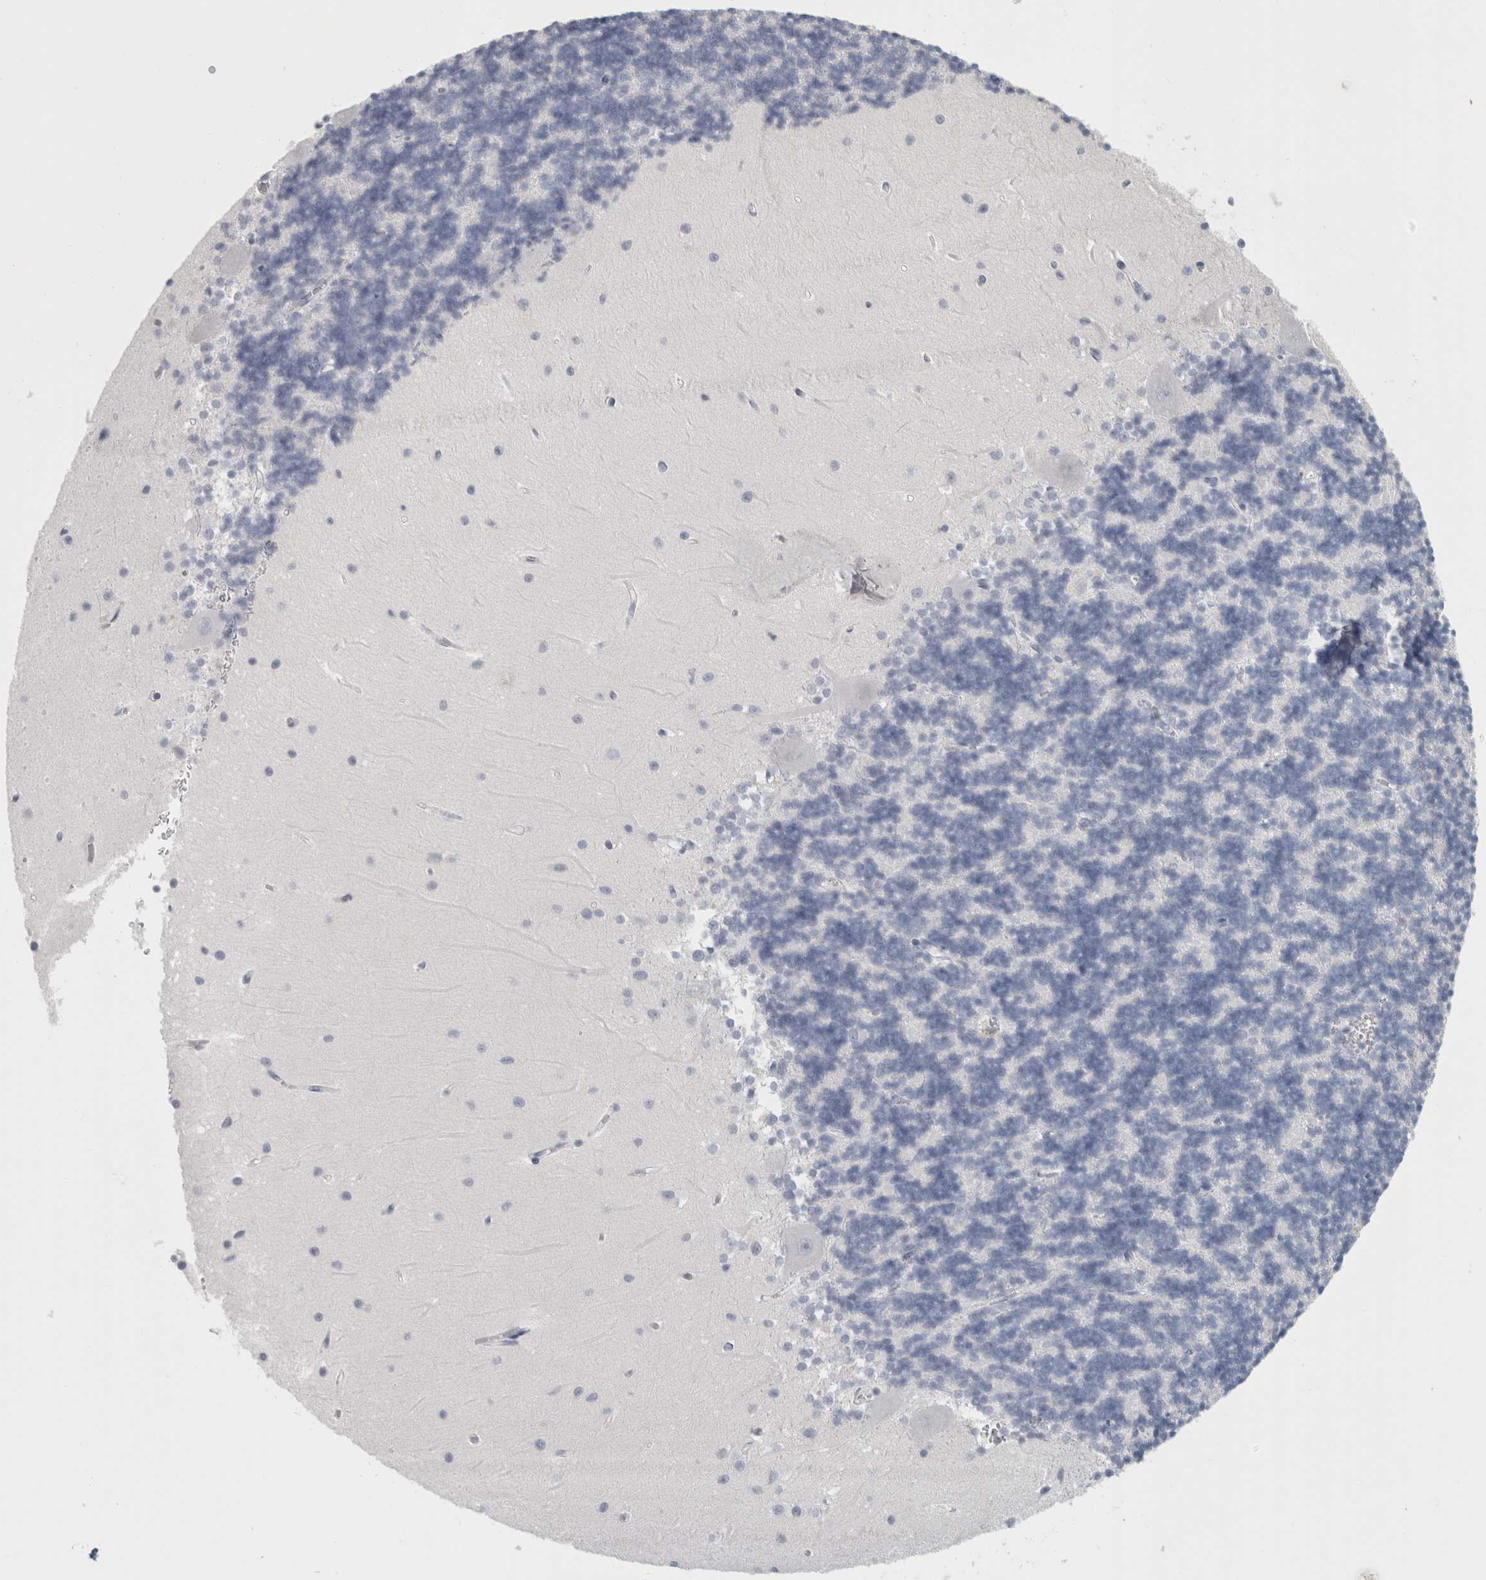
{"staining": {"intensity": "negative", "quantity": "none", "location": "none"}, "tissue": "cerebellum", "cell_type": "Cells in granular layer", "image_type": "normal", "snomed": [{"axis": "morphology", "description": "Normal tissue, NOS"}, {"axis": "topography", "description": "Cerebellum"}], "caption": "Micrograph shows no protein staining in cells in granular layer of normal cerebellum. (DAB IHC with hematoxylin counter stain).", "gene": "SLC28A3", "patient": {"sex": "male", "age": 37}}